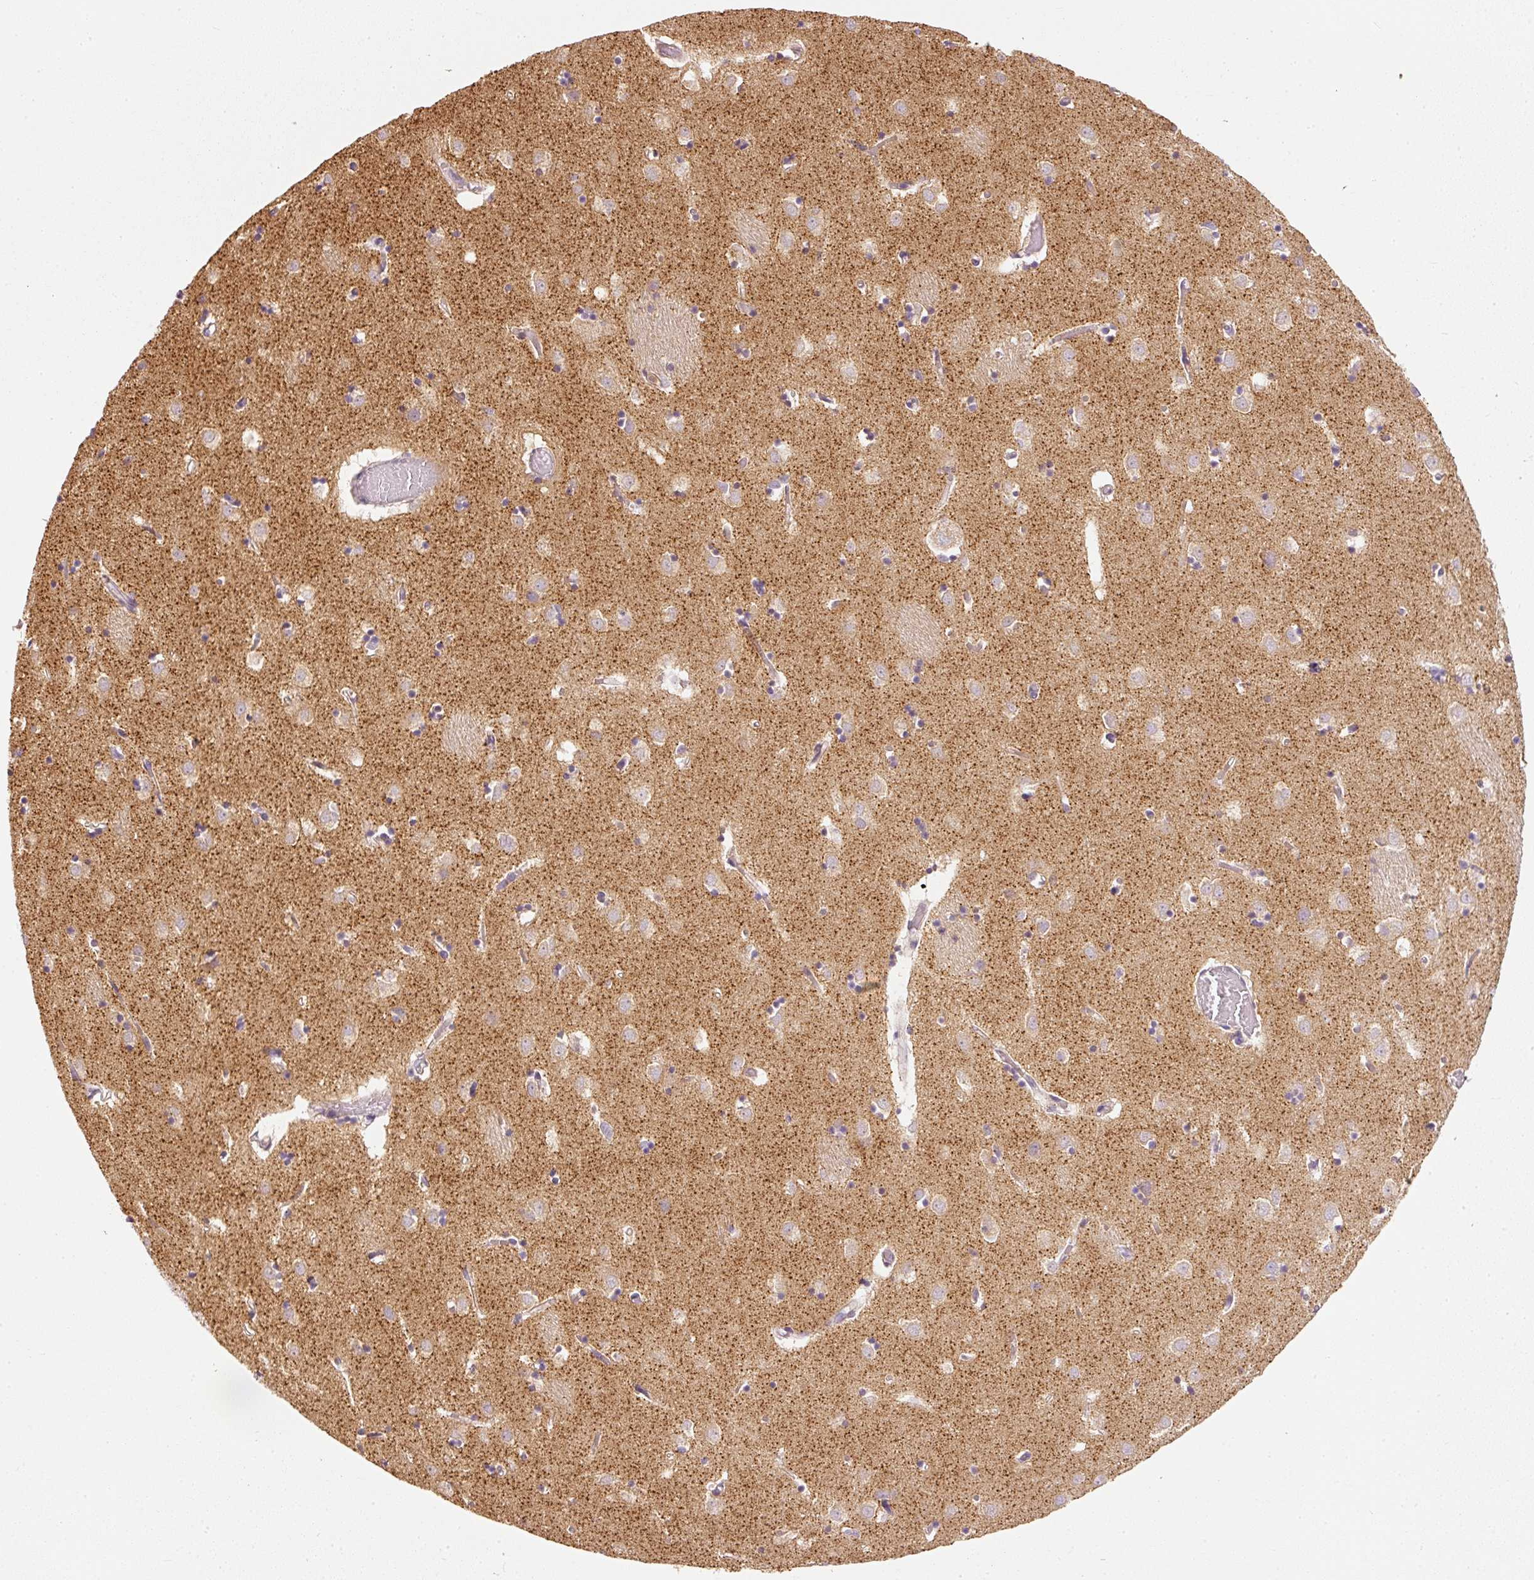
{"staining": {"intensity": "moderate", "quantity": "25%-75%", "location": "cytoplasmic/membranous"}, "tissue": "caudate", "cell_type": "Glial cells", "image_type": "normal", "snomed": [{"axis": "morphology", "description": "Normal tissue, NOS"}, {"axis": "topography", "description": "Lateral ventricle wall"}], "caption": "A high-resolution image shows IHC staining of unremarkable caudate, which shows moderate cytoplasmic/membranous expression in about 25%-75% of glial cells. (IHC, brightfield microscopy, high magnification).", "gene": "PSENEN", "patient": {"sex": "male", "age": 70}}